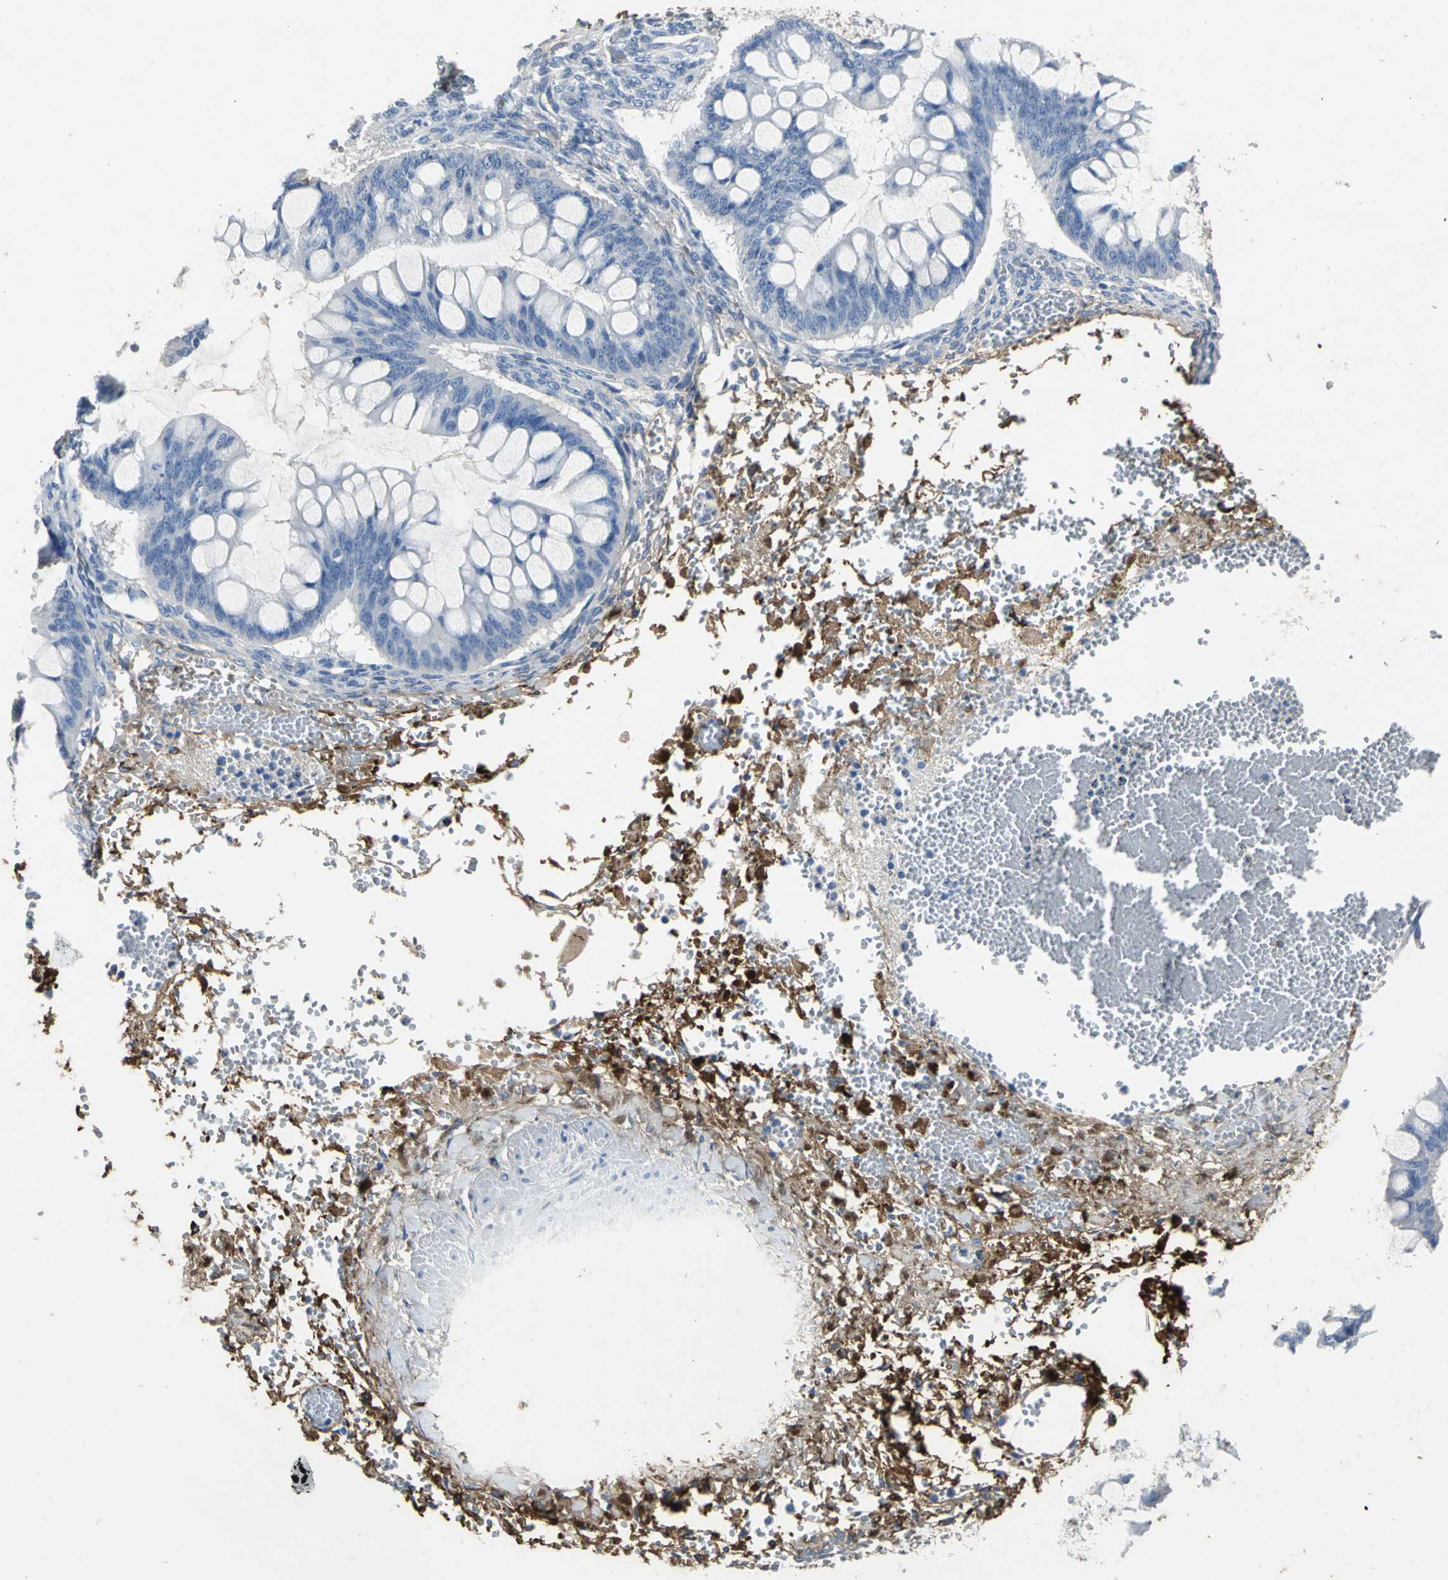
{"staining": {"intensity": "negative", "quantity": "none", "location": "none"}, "tissue": "ovarian cancer", "cell_type": "Tumor cells", "image_type": "cancer", "snomed": [{"axis": "morphology", "description": "Cystadenocarcinoma, mucinous, NOS"}, {"axis": "topography", "description": "Ovary"}], "caption": "Mucinous cystadenocarcinoma (ovarian) was stained to show a protein in brown. There is no significant staining in tumor cells.", "gene": "EFNB3", "patient": {"sex": "female", "age": 73}}